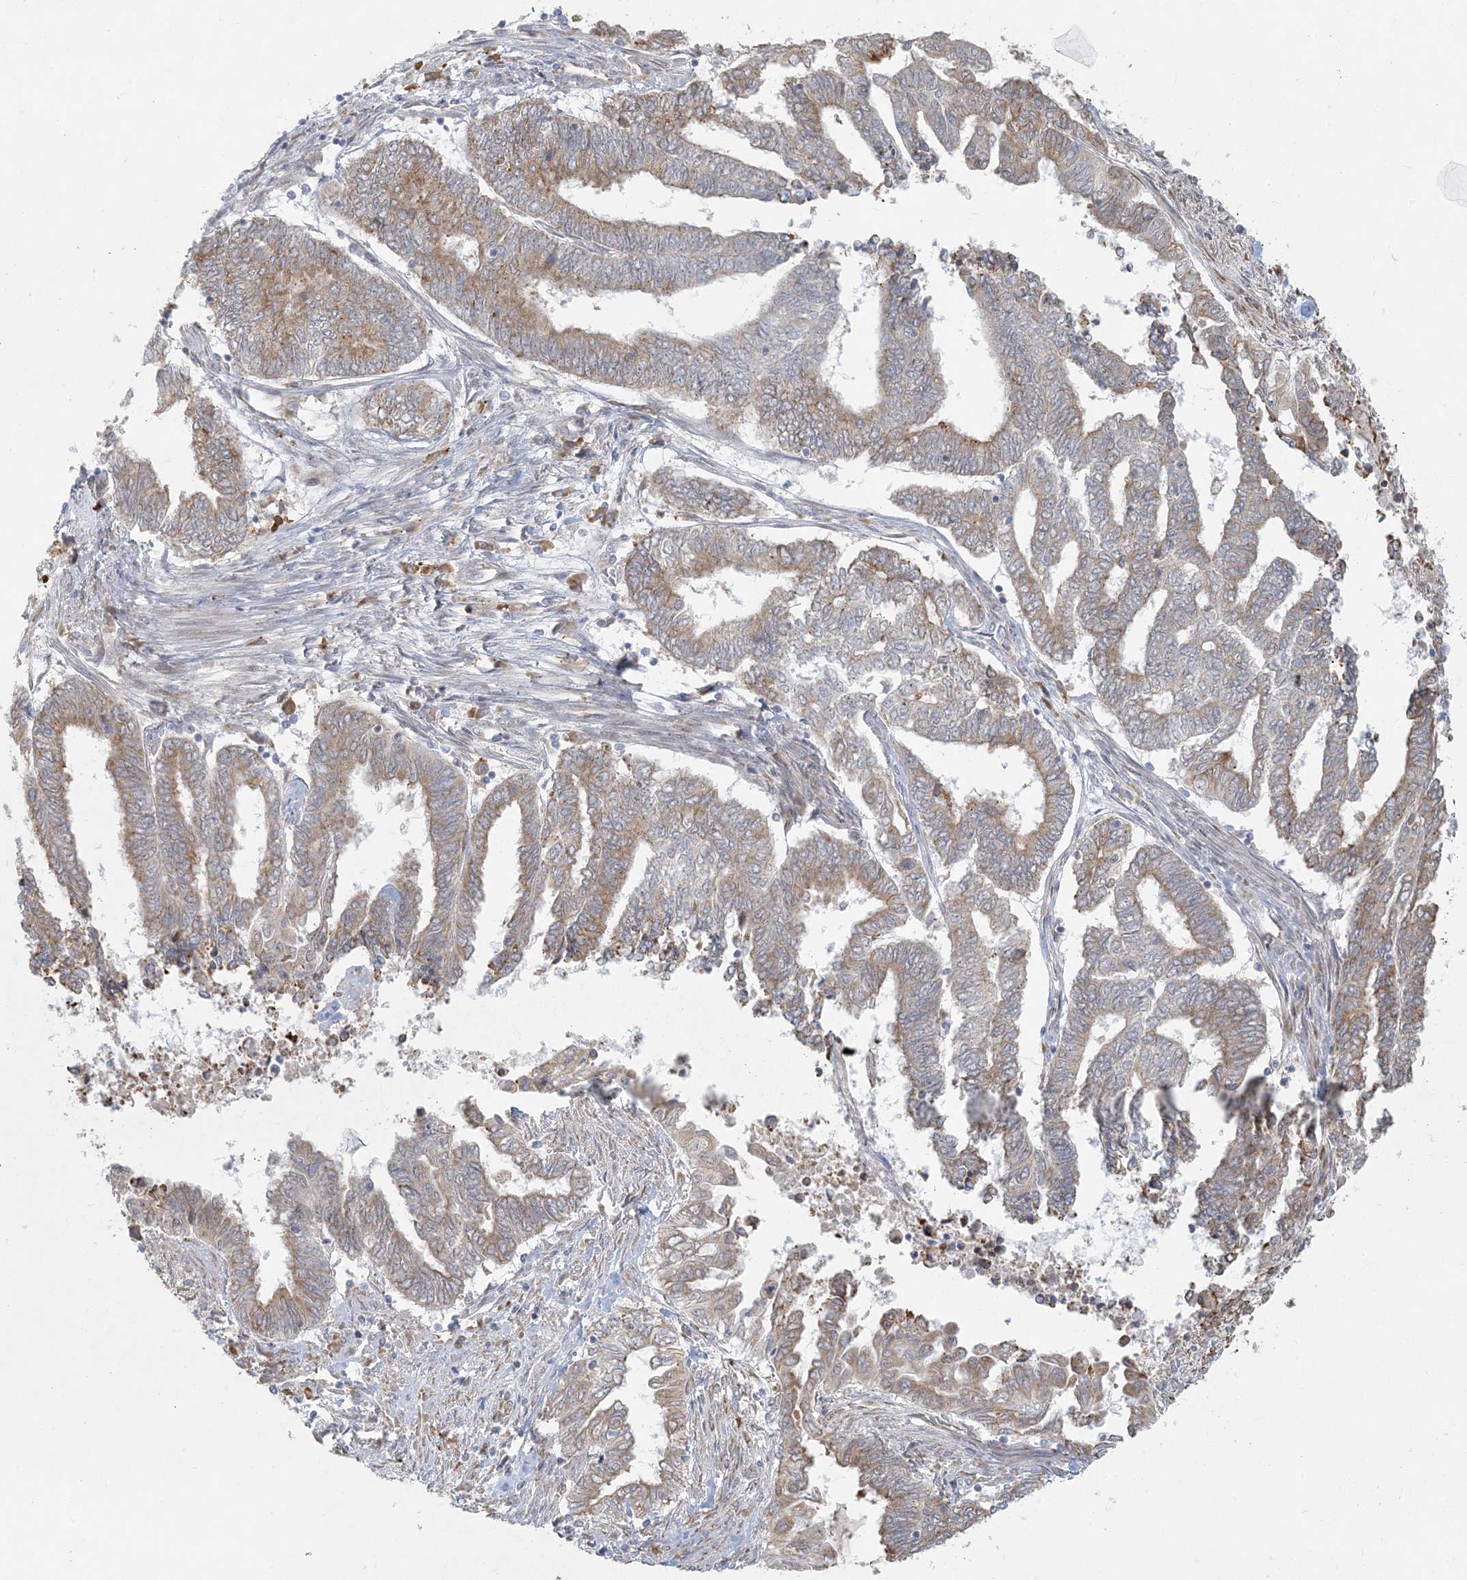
{"staining": {"intensity": "weak", "quantity": ">75%", "location": "cytoplasmic/membranous"}, "tissue": "endometrial cancer", "cell_type": "Tumor cells", "image_type": "cancer", "snomed": [{"axis": "morphology", "description": "Adenocarcinoma, NOS"}, {"axis": "topography", "description": "Uterus"}, {"axis": "topography", "description": "Endometrium"}], "caption": "Endometrial adenocarcinoma stained with DAB immunohistochemistry shows low levels of weak cytoplasmic/membranous positivity in approximately >75% of tumor cells. (brown staining indicates protein expression, while blue staining denotes nuclei).", "gene": "HACL1", "patient": {"sex": "female", "age": 70}}